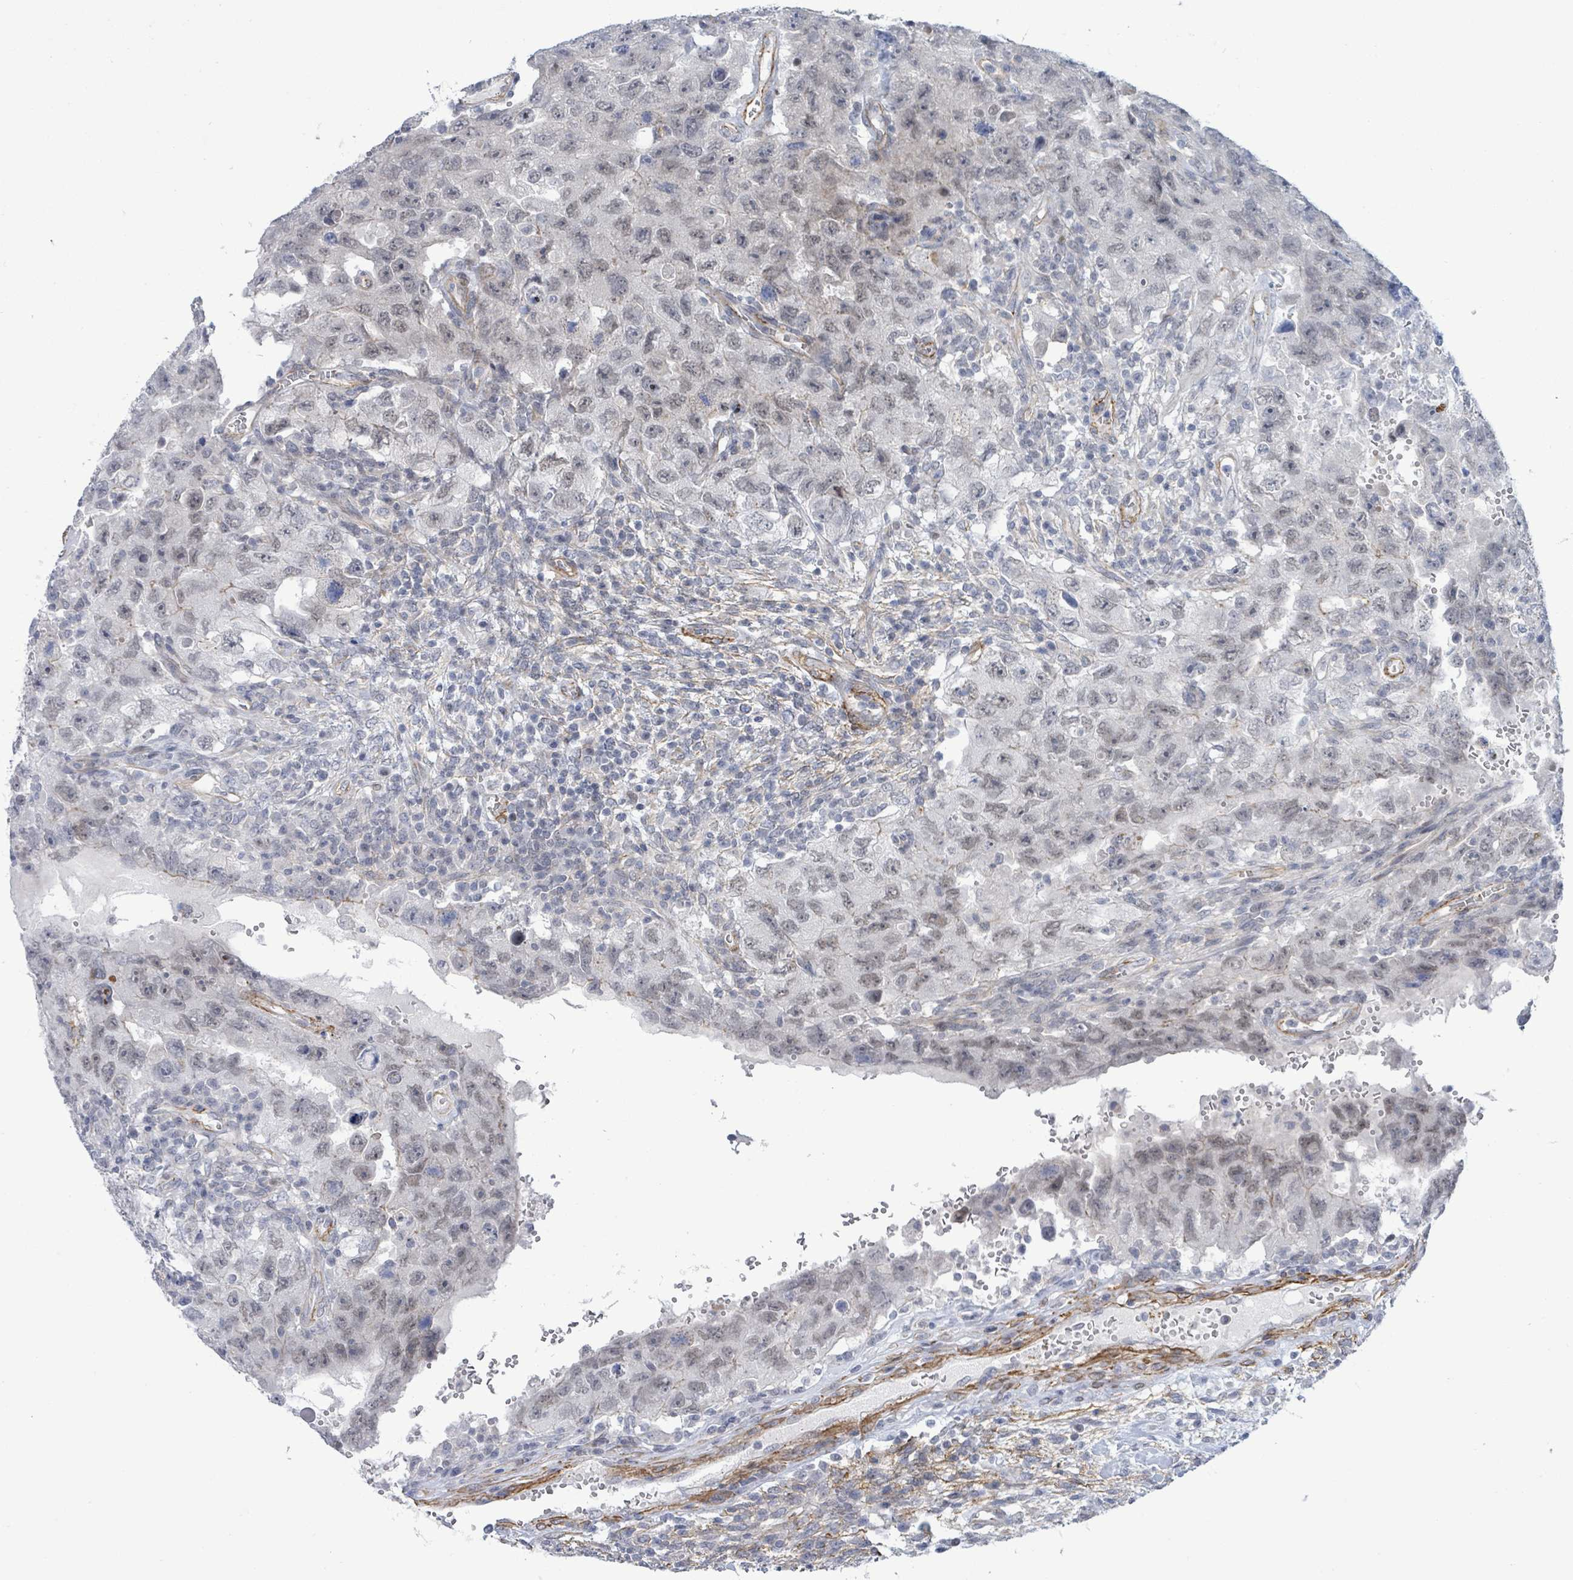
{"staining": {"intensity": "negative", "quantity": "none", "location": "none"}, "tissue": "testis cancer", "cell_type": "Tumor cells", "image_type": "cancer", "snomed": [{"axis": "morphology", "description": "Carcinoma, Embryonal, NOS"}, {"axis": "topography", "description": "Testis"}], "caption": "This is a photomicrograph of IHC staining of embryonal carcinoma (testis), which shows no staining in tumor cells.", "gene": "DMRTC1B", "patient": {"sex": "male", "age": 26}}